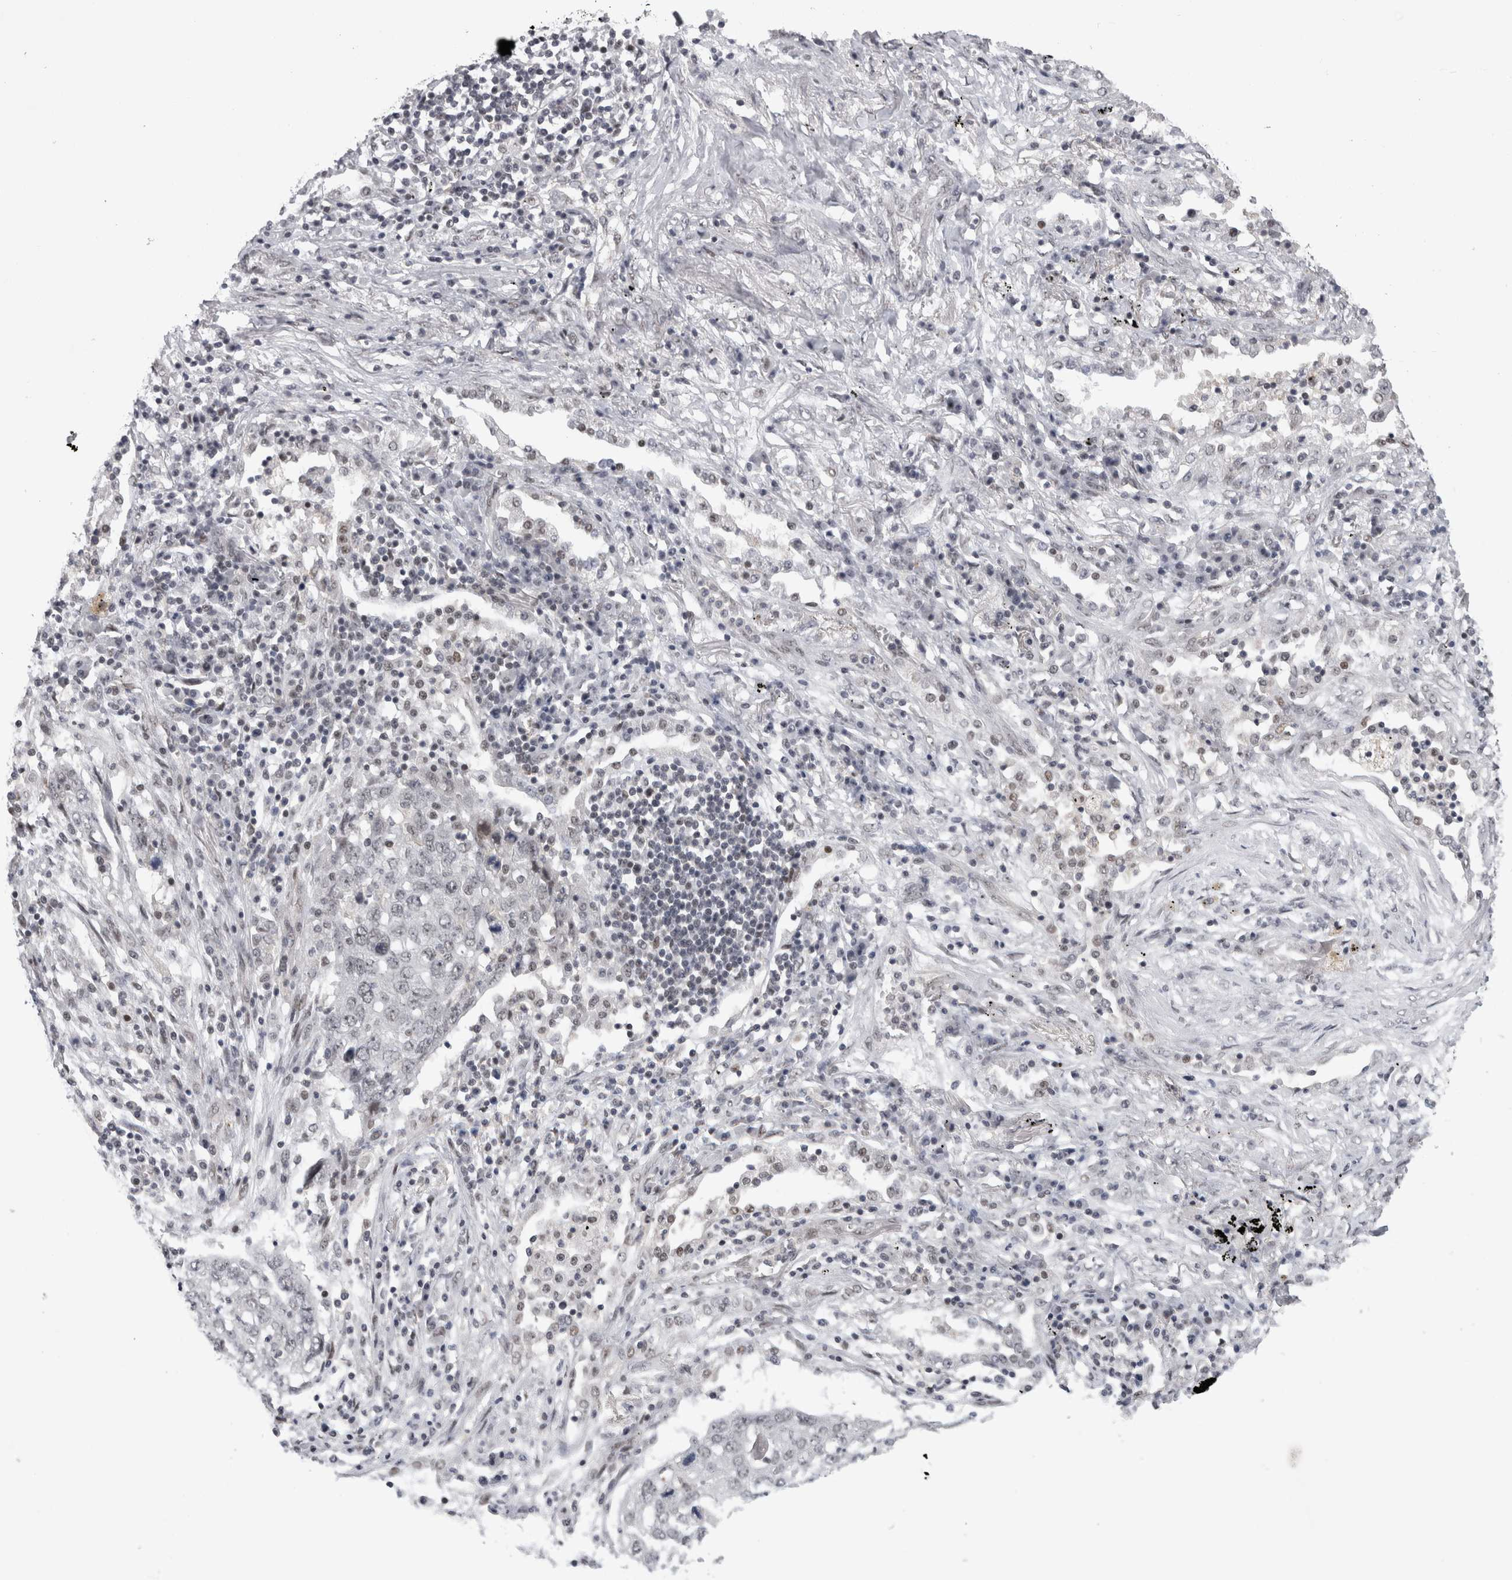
{"staining": {"intensity": "negative", "quantity": "none", "location": "none"}, "tissue": "lung cancer", "cell_type": "Tumor cells", "image_type": "cancer", "snomed": [{"axis": "morphology", "description": "Squamous cell carcinoma, NOS"}, {"axis": "topography", "description": "Lung"}], "caption": "This image is of lung cancer stained with immunohistochemistry to label a protein in brown with the nuclei are counter-stained blue. There is no staining in tumor cells.", "gene": "PSMB2", "patient": {"sex": "female", "age": 63}}